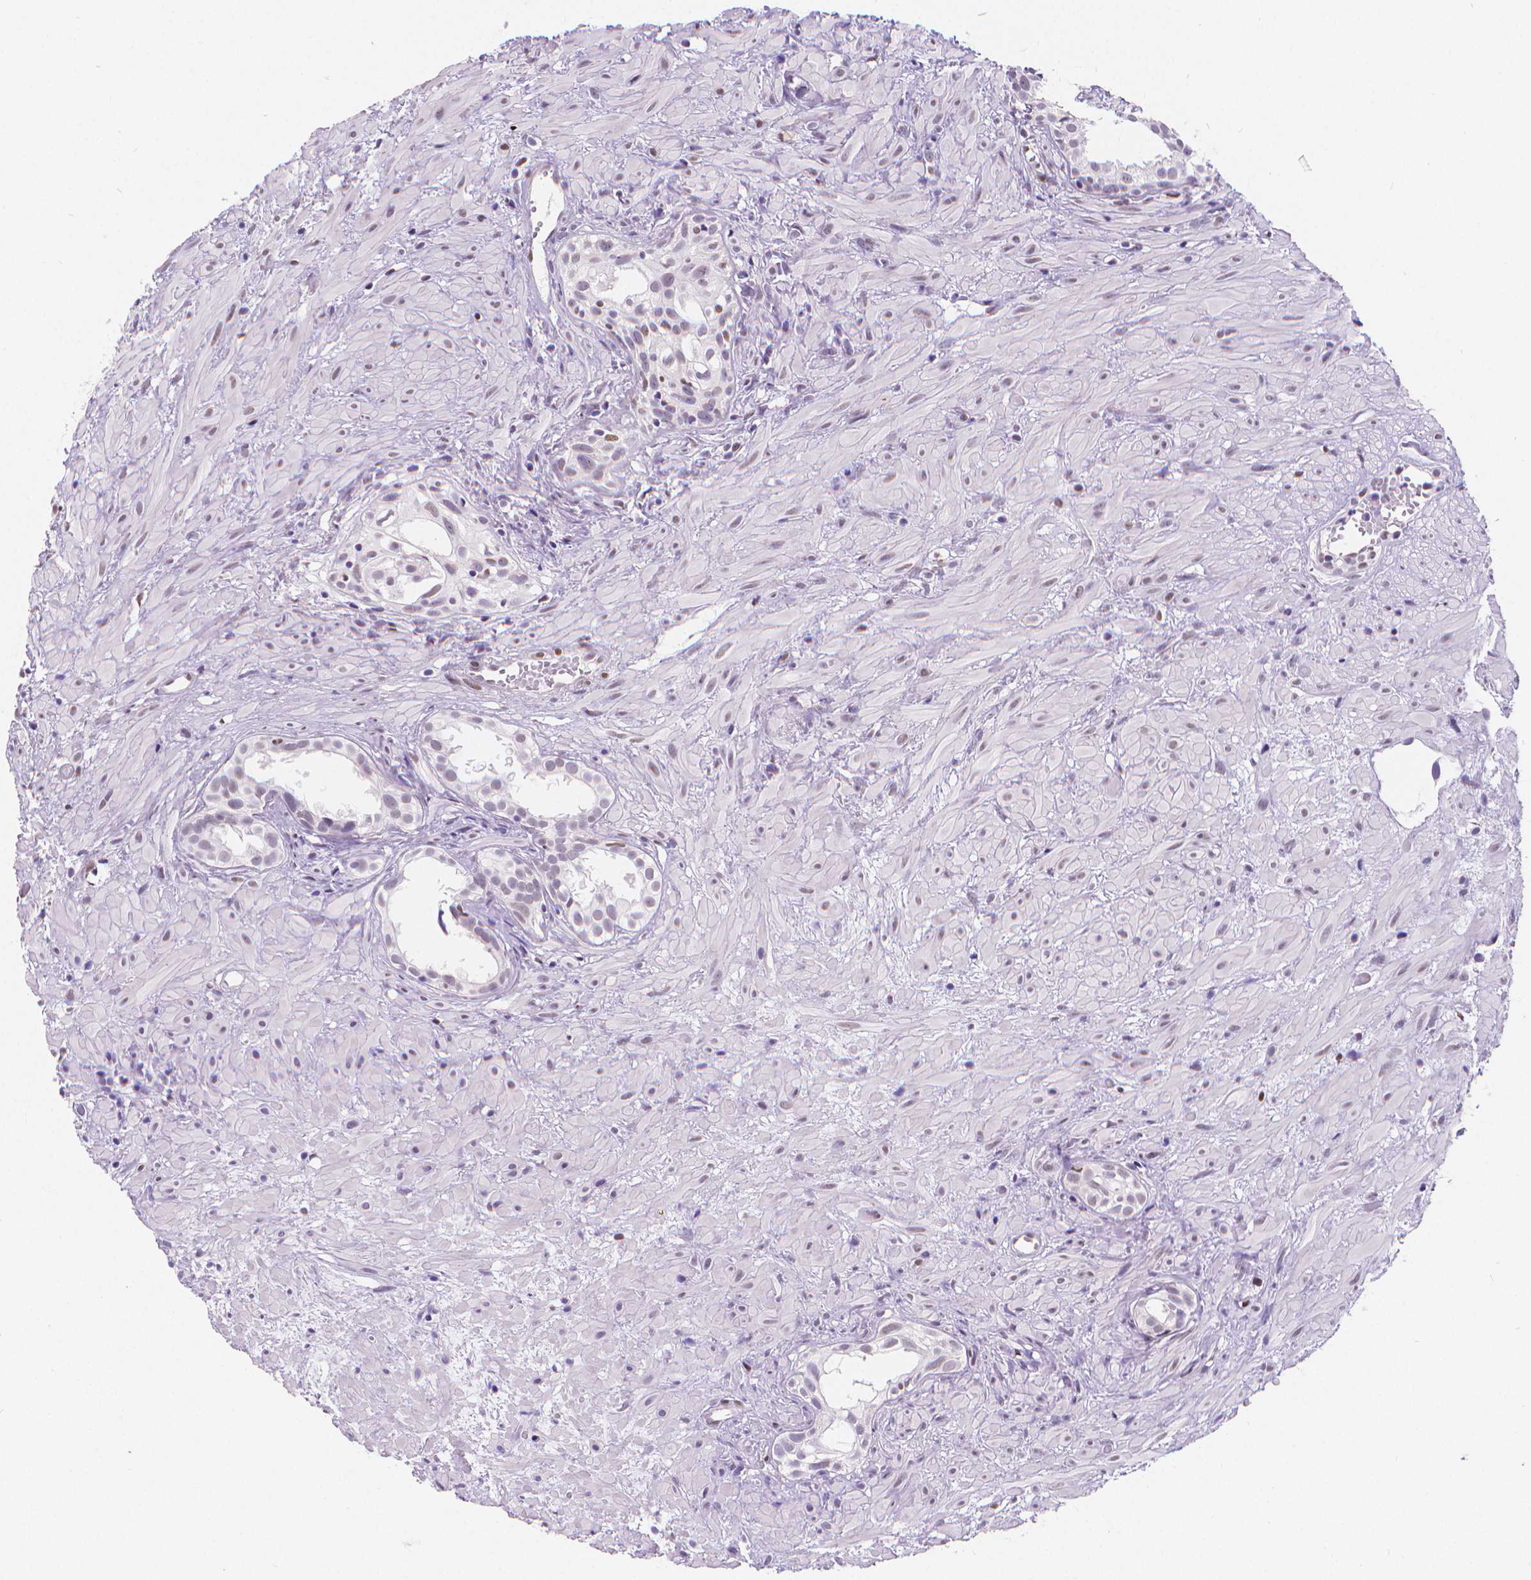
{"staining": {"intensity": "negative", "quantity": "none", "location": "none"}, "tissue": "prostate cancer", "cell_type": "Tumor cells", "image_type": "cancer", "snomed": [{"axis": "morphology", "description": "Adenocarcinoma, High grade"}, {"axis": "topography", "description": "Prostate"}], "caption": "Immunohistochemical staining of human prostate adenocarcinoma (high-grade) displays no significant expression in tumor cells.", "gene": "MEF2C", "patient": {"sex": "male", "age": 79}}